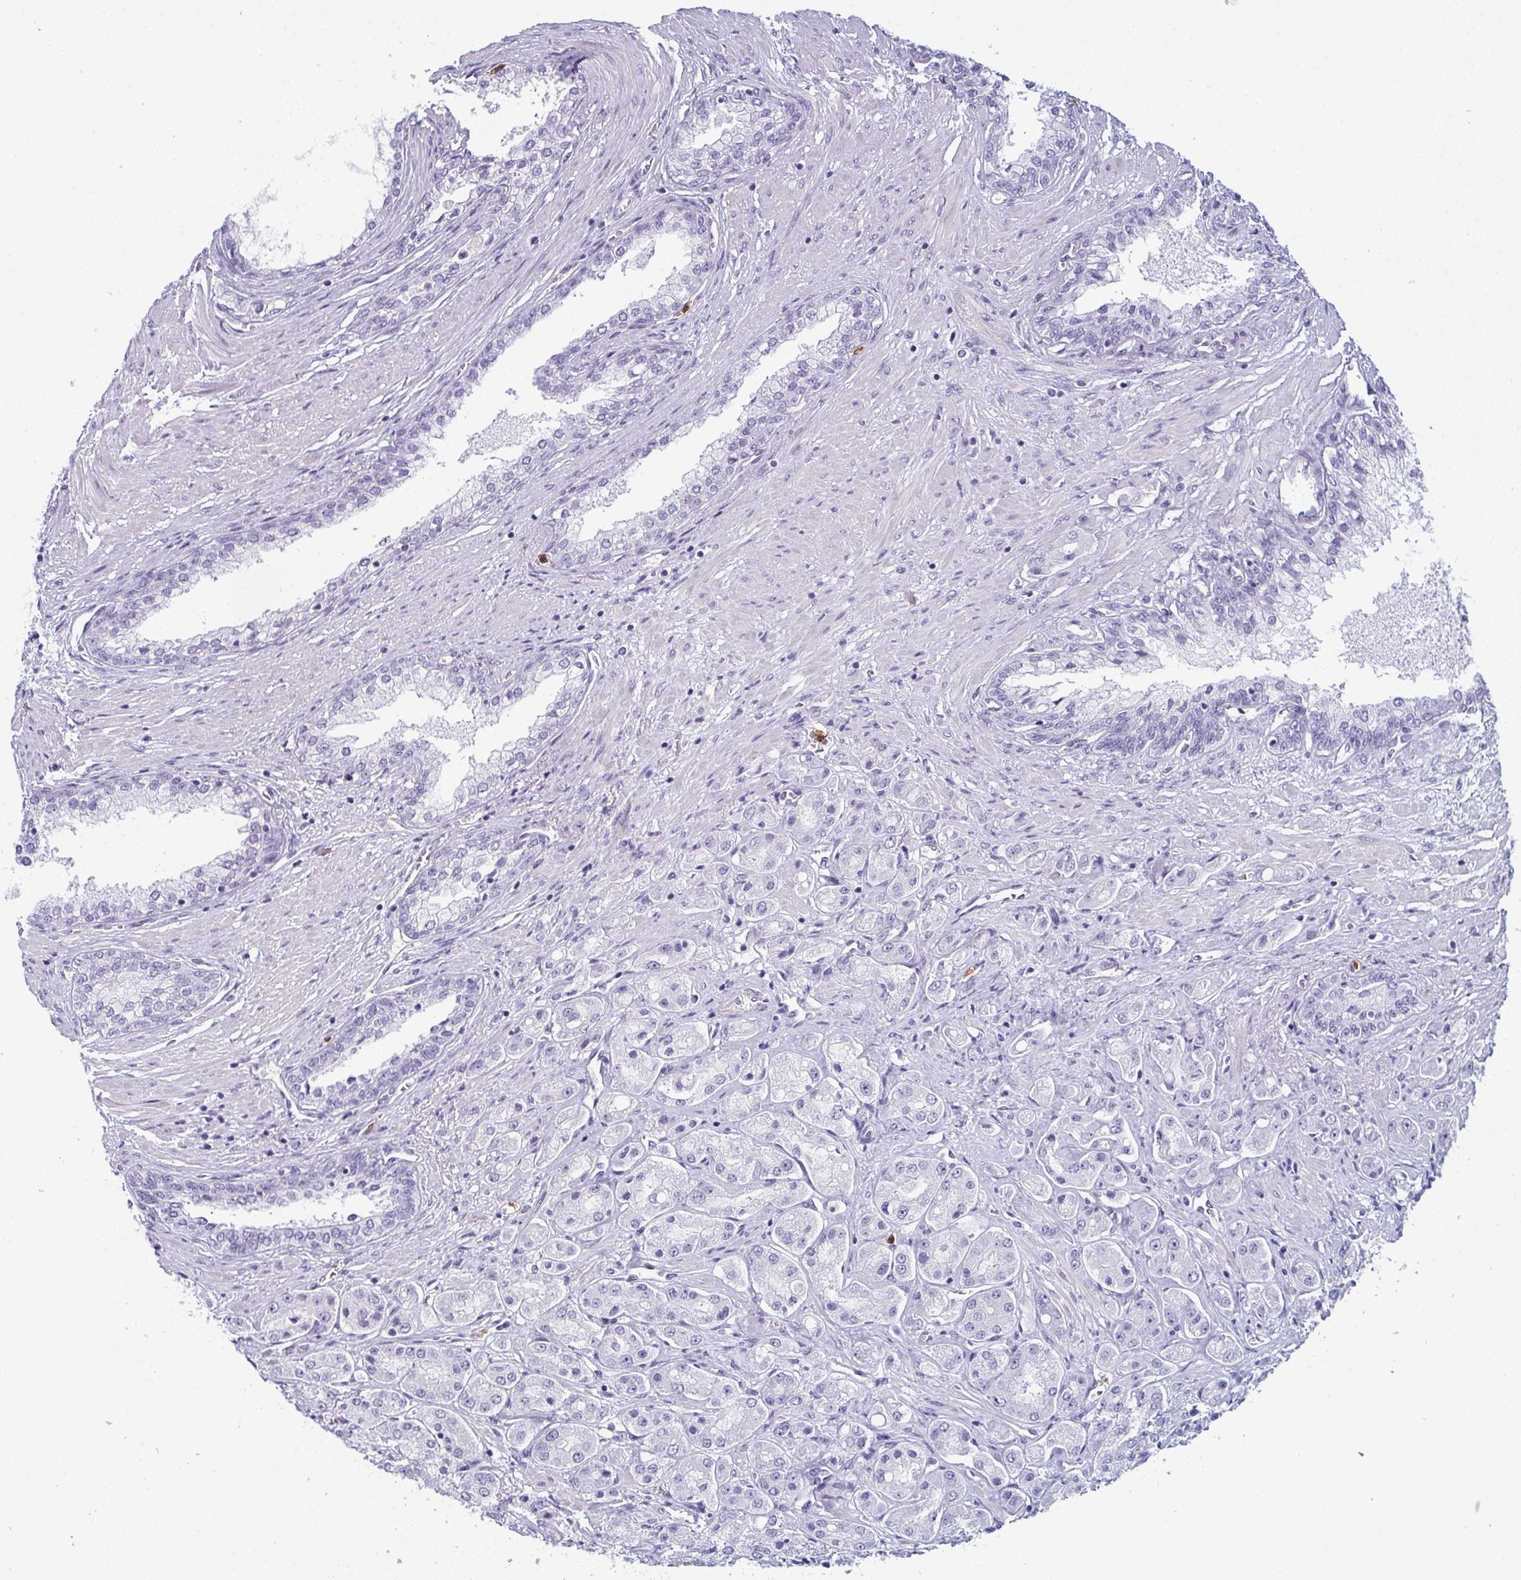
{"staining": {"intensity": "negative", "quantity": "none", "location": "none"}, "tissue": "prostate cancer", "cell_type": "Tumor cells", "image_type": "cancer", "snomed": [{"axis": "morphology", "description": "Adenocarcinoma, High grade"}, {"axis": "topography", "description": "Prostate"}], "caption": "IHC micrograph of human prostate cancer stained for a protein (brown), which reveals no positivity in tumor cells. (DAB immunohistochemistry, high magnification).", "gene": "CDA", "patient": {"sex": "male", "age": 67}}